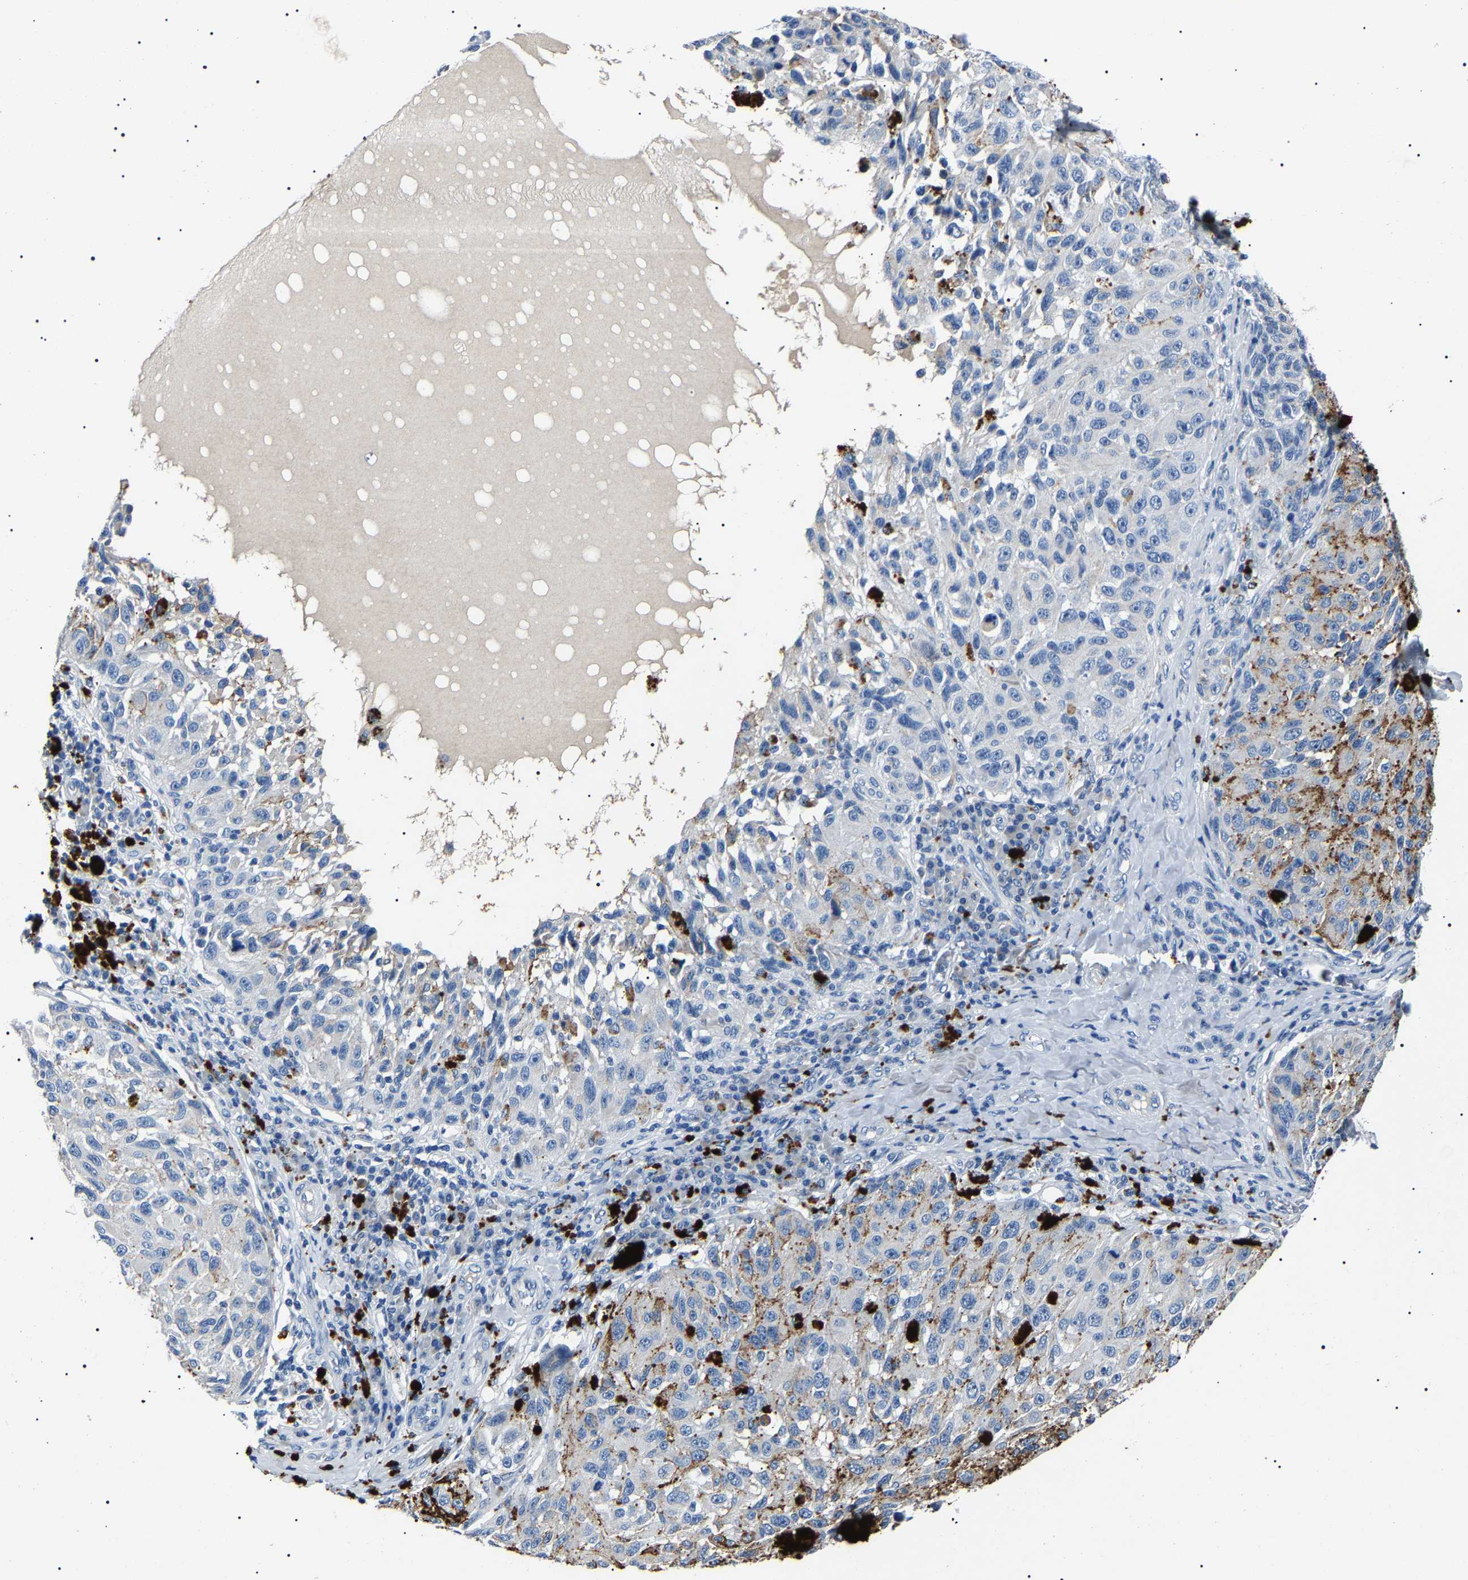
{"staining": {"intensity": "negative", "quantity": "none", "location": "none"}, "tissue": "melanoma", "cell_type": "Tumor cells", "image_type": "cancer", "snomed": [{"axis": "morphology", "description": "Malignant melanoma, NOS"}, {"axis": "topography", "description": "Skin"}], "caption": "IHC photomicrograph of neoplastic tissue: melanoma stained with DAB (3,3'-diaminobenzidine) demonstrates no significant protein staining in tumor cells.", "gene": "KLK15", "patient": {"sex": "female", "age": 73}}